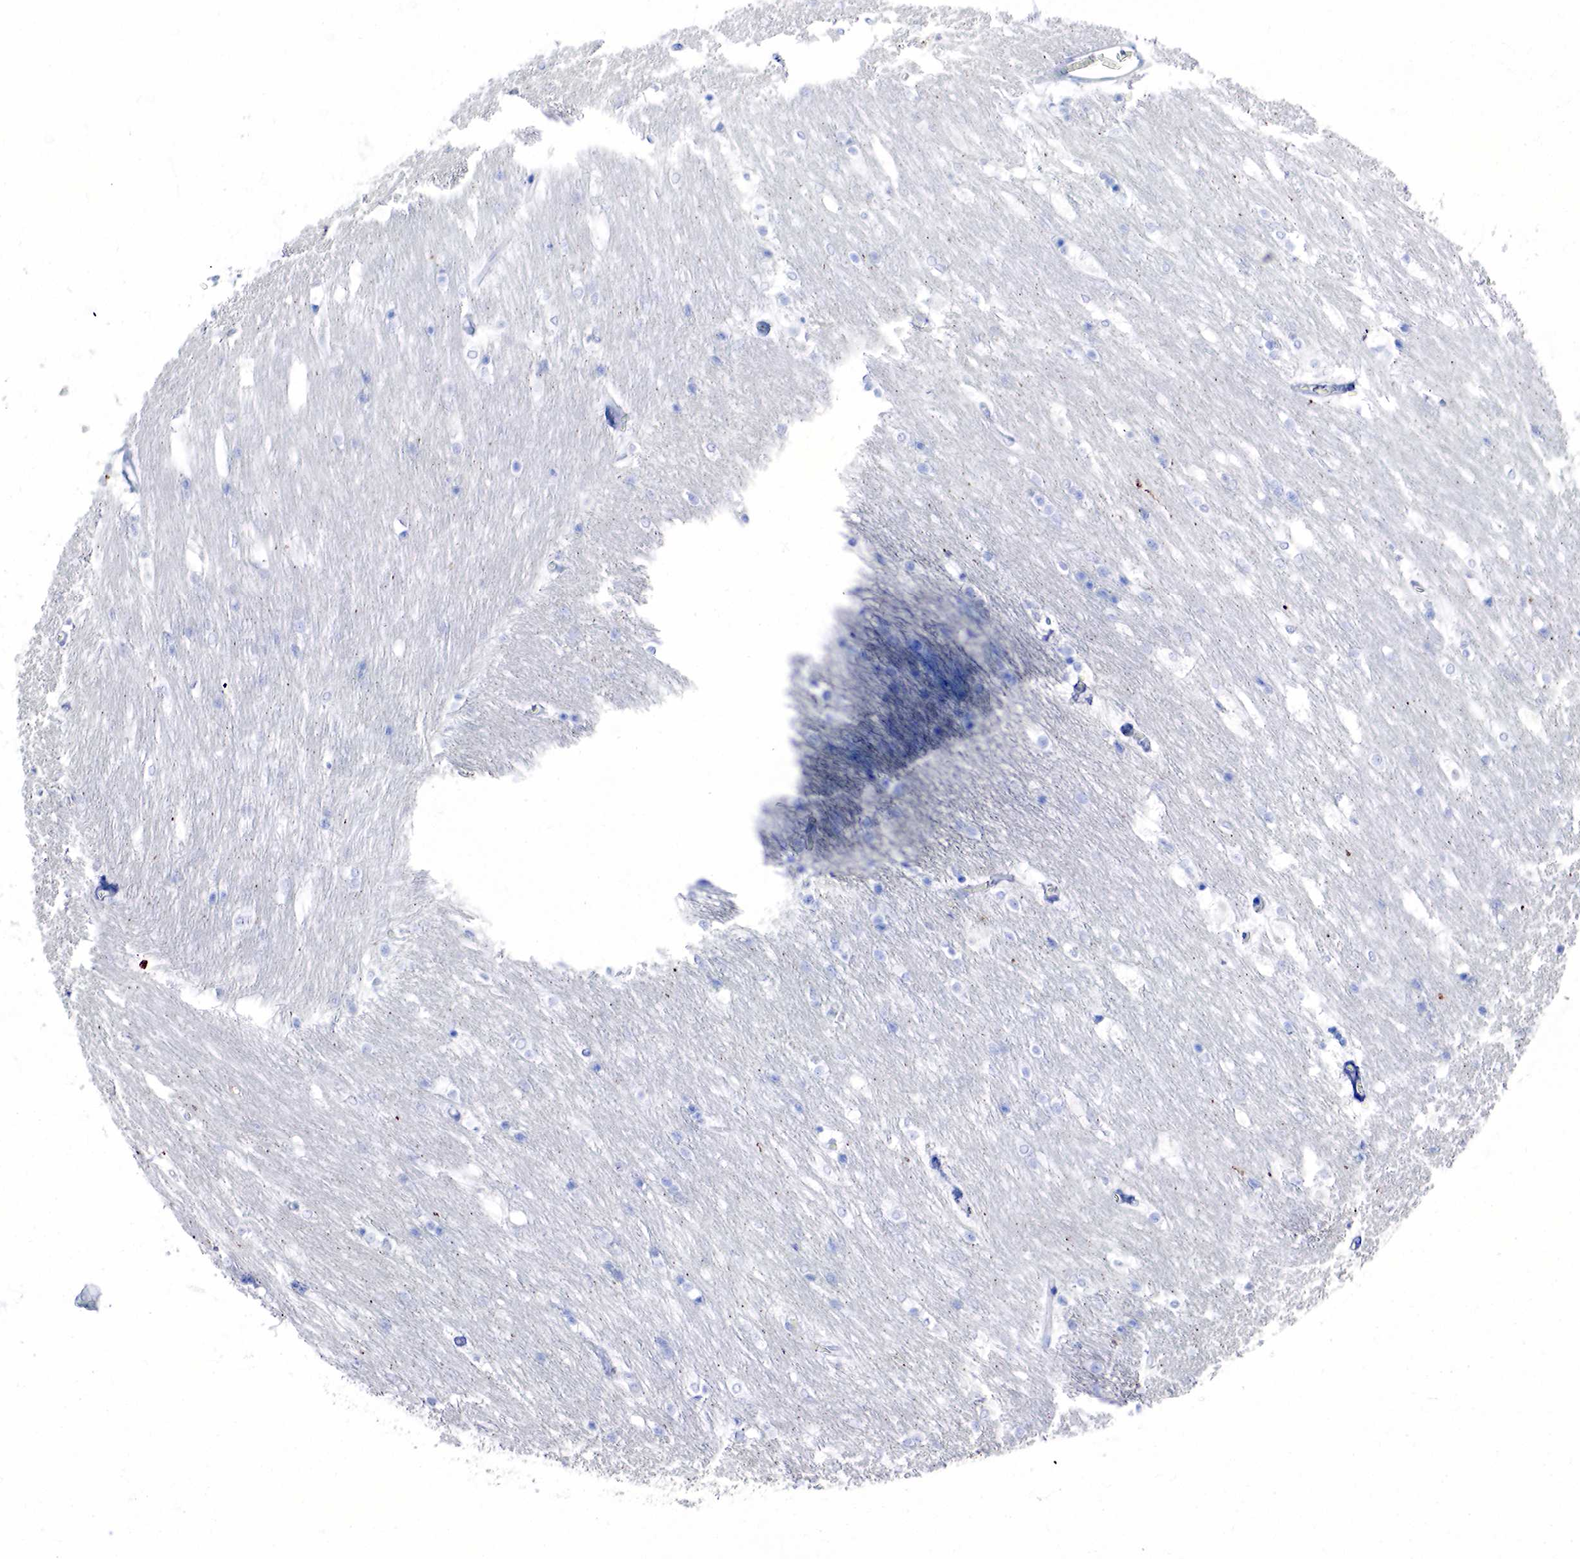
{"staining": {"intensity": "negative", "quantity": "none", "location": "none"}, "tissue": "caudate", "cell_type": "Glial cells", "image_type": "normal", "snomed": [{"axis": "morphology", "description": "Normal tissue, NOS"}, {"axis": "topography", "description": "Lateral ventricle wall"}], "caption": "IHC image of benign caudate stained for a protein (brown), which reveals no positivity in glial cells. Brightfield microscopy of immunohistochemistry (IHC) stained with DAB (3,3'-diaminobenzidine) (brown) and hematoxylin (blue), captured at high magnification.", "gene": "CHGA", "patient": {"sex": "female", "age": 19}}